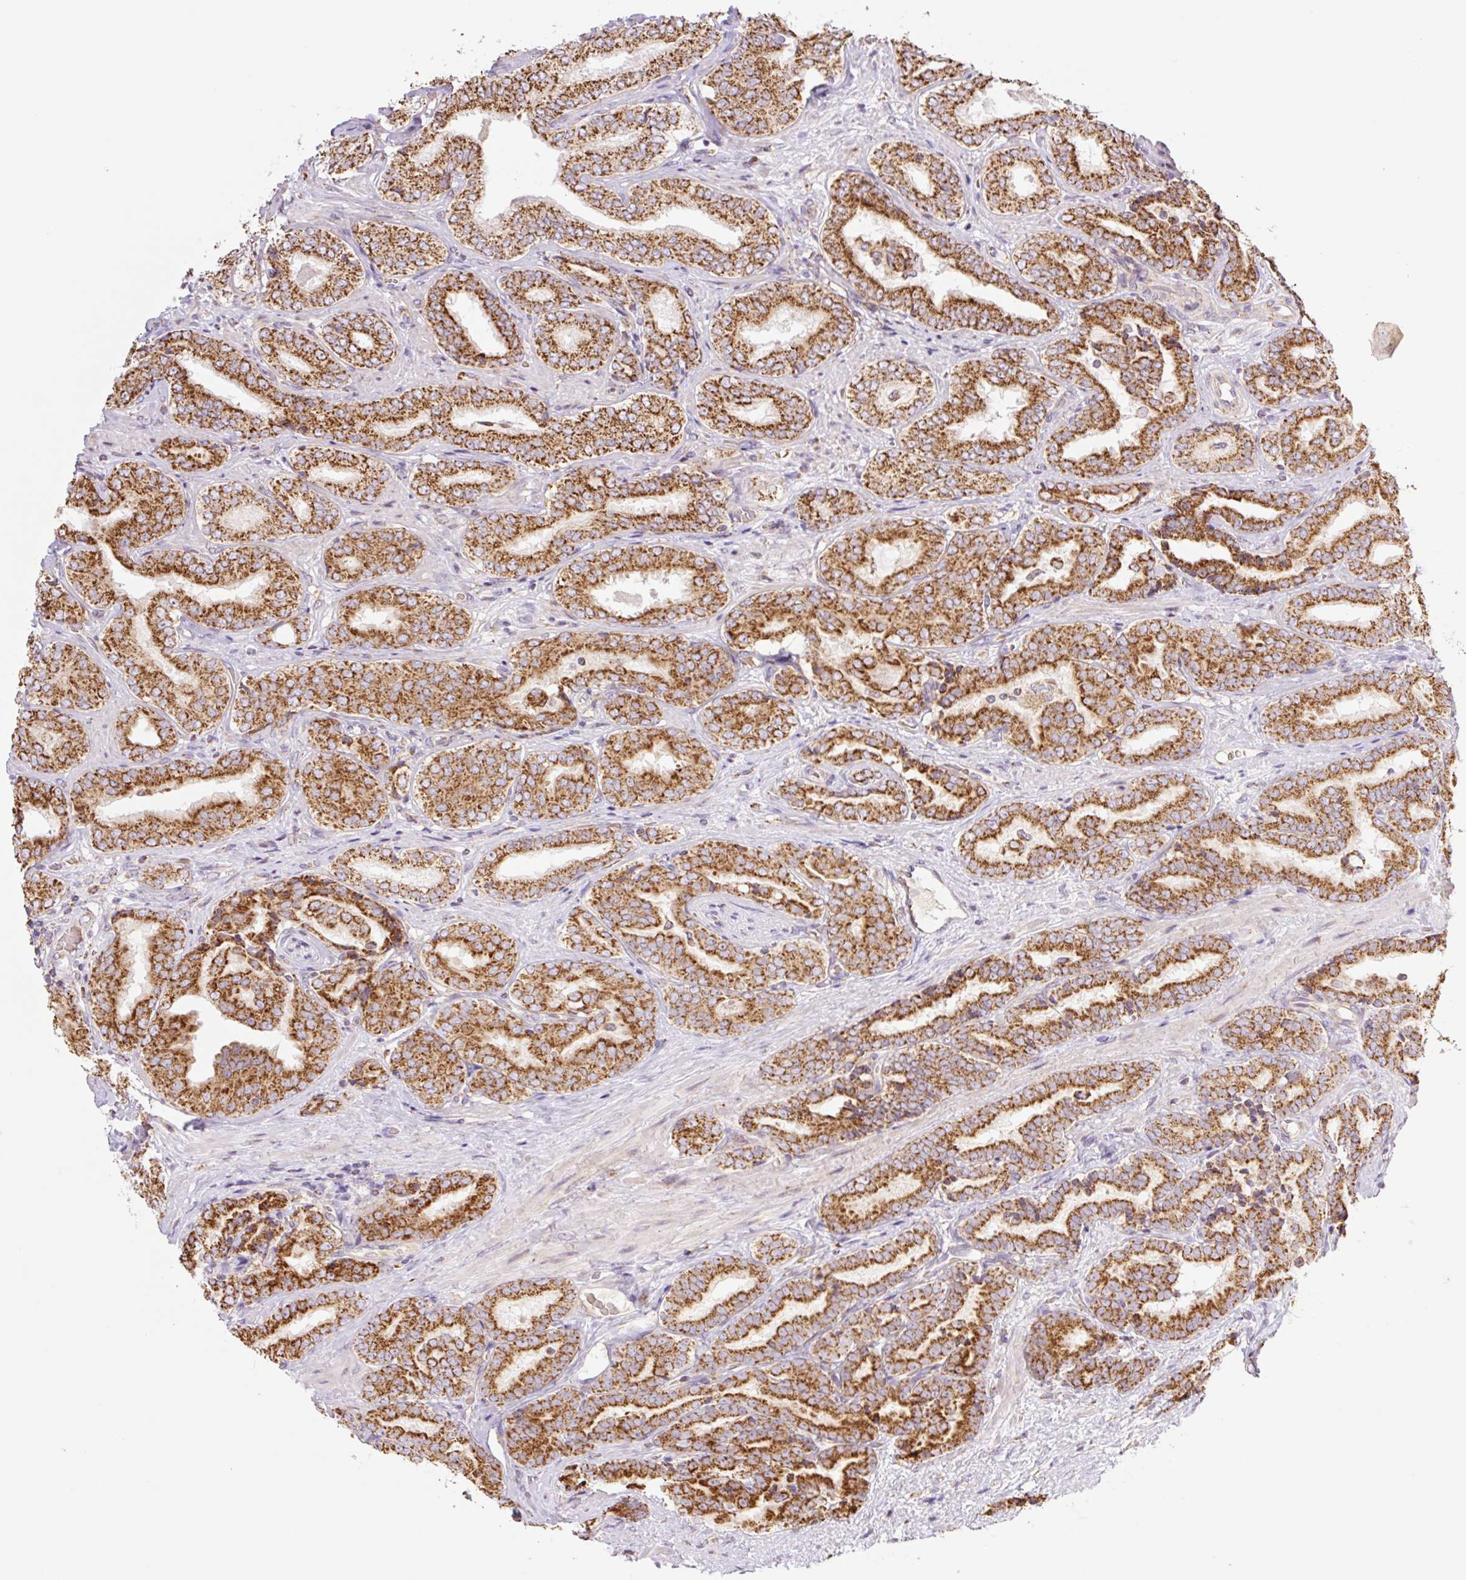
{"staining": {"intensity": "strong", "quantity": ">75%", "location": "cytoplasmic/membranous"}, "tissue": "prostate cancer", "cell_type": "Tumor cells", "image_type": "cancer", "snomed": [{"axis": "morphology", "description": "Adenocarcinoma, High grade"}, {"axis": "topography", "description": "Prostate"}], "caption": "Strong cytoplasmic/membranous staining for a protein is appreciated in about >75% of tumor cells of adenocarcinoma (high-grade) (prostate) using immunohistochemistry.", "gene": "GOSR2", "patient": {"sex": "male", "age": 72}}